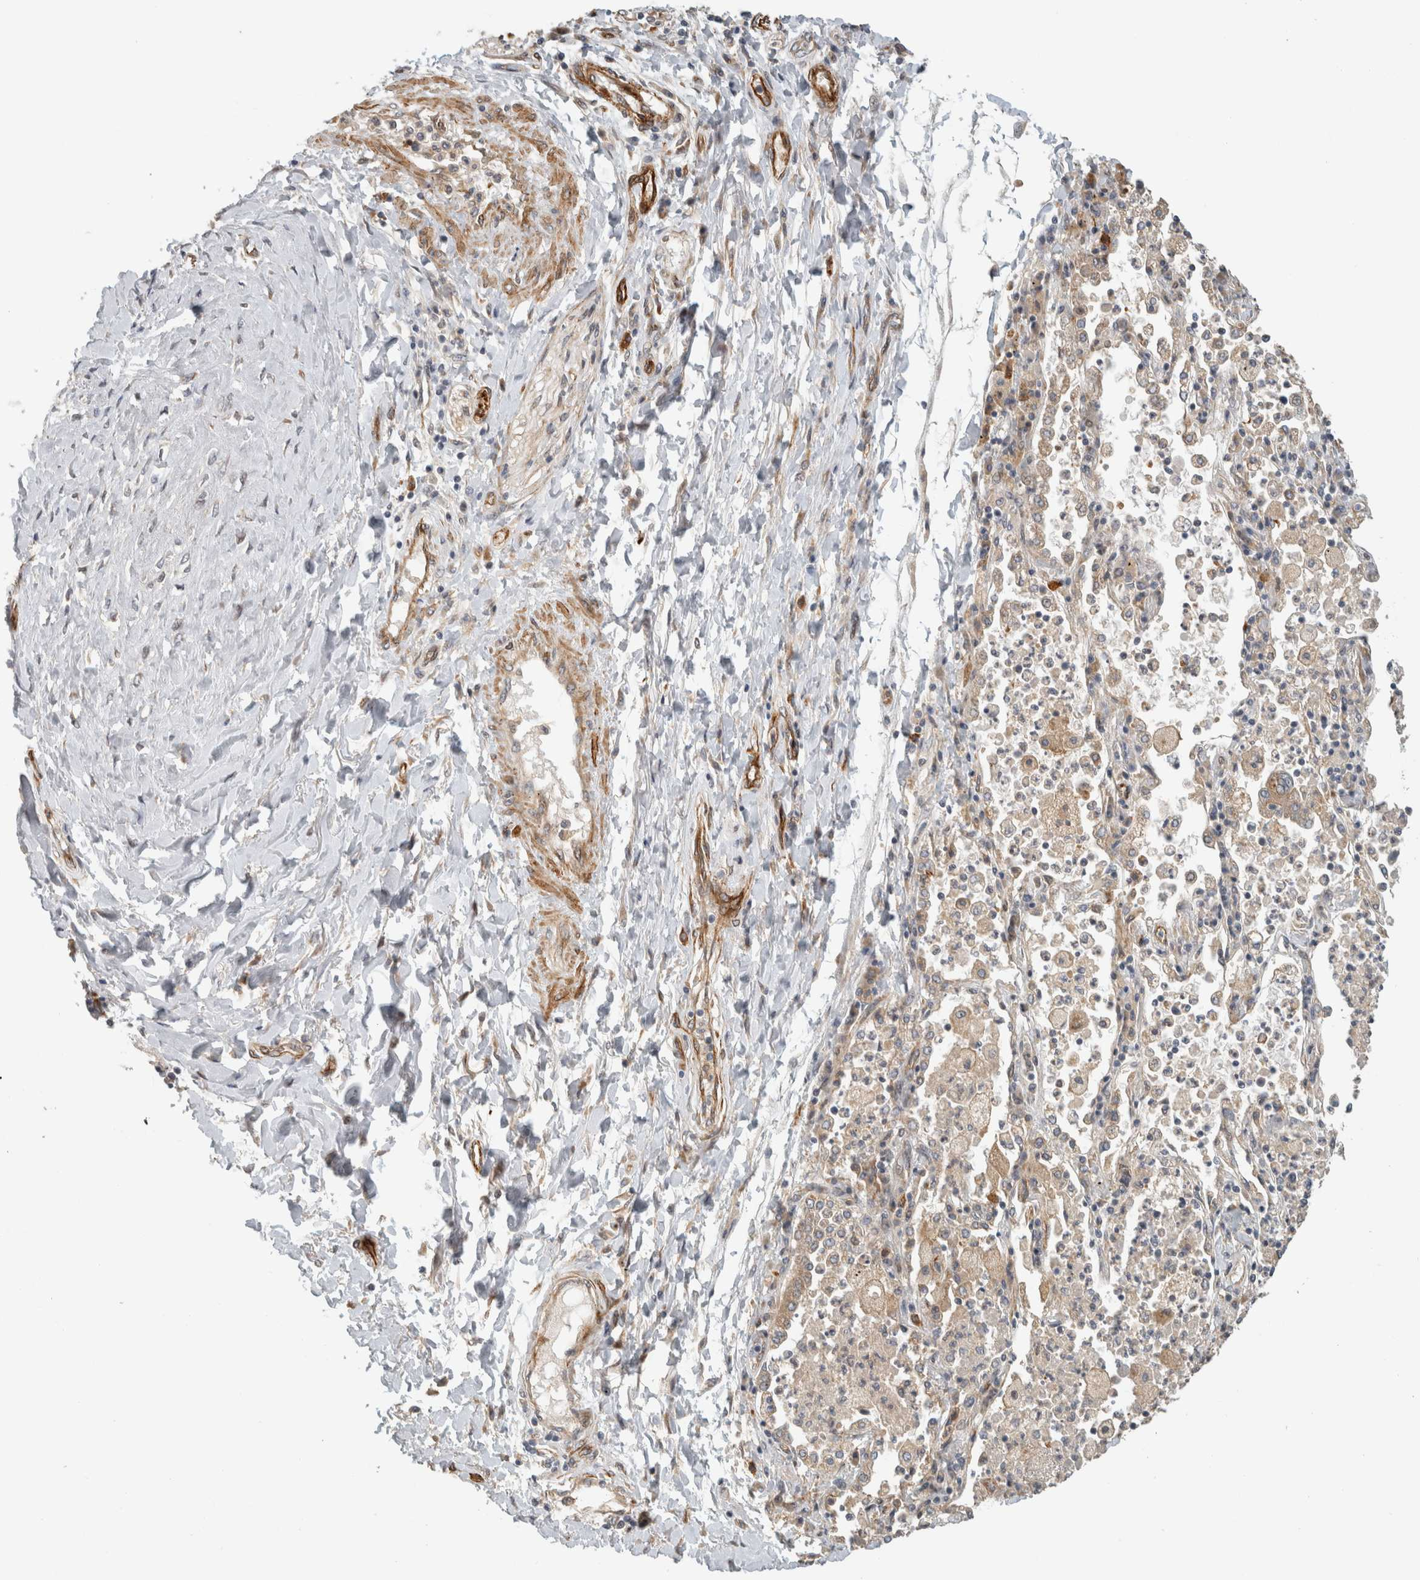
{"staining": {"intensity": "negative", "quantity": "none", "location": "none"}, "tissue": "lung cancer", "cell_type": "Tumor cells", "image_type": "cancer", "snomed": [{"axis": "morphology", "description": "Normal tissue, NOS"}, {"axis": "morphology", "description": "Squamous cell carcinoma, NOS"}, {"axis": "topography", "description": "Lymph node"}, {"axis": "topography", "description": "Cartilage tissue"}, {"axis": "topography", "description": "Bronchus"}, {"axis": "topography", "description": "Lung"}, {"axis": "topography", "description": "Peripheral nerve tissue"}], "caption": "An immunohistochemistry photomicrograph of lung cancer (squamous cell carcinoma) is shown. There is no staining in tumor cells of lung cancer (squamous cell carcinoma). (Immunohistochemistry (ihc), brightfield microscopy, high magnification).", "gene": "SIPA1L2", "patient": {"sex": "female", "age": 49}}